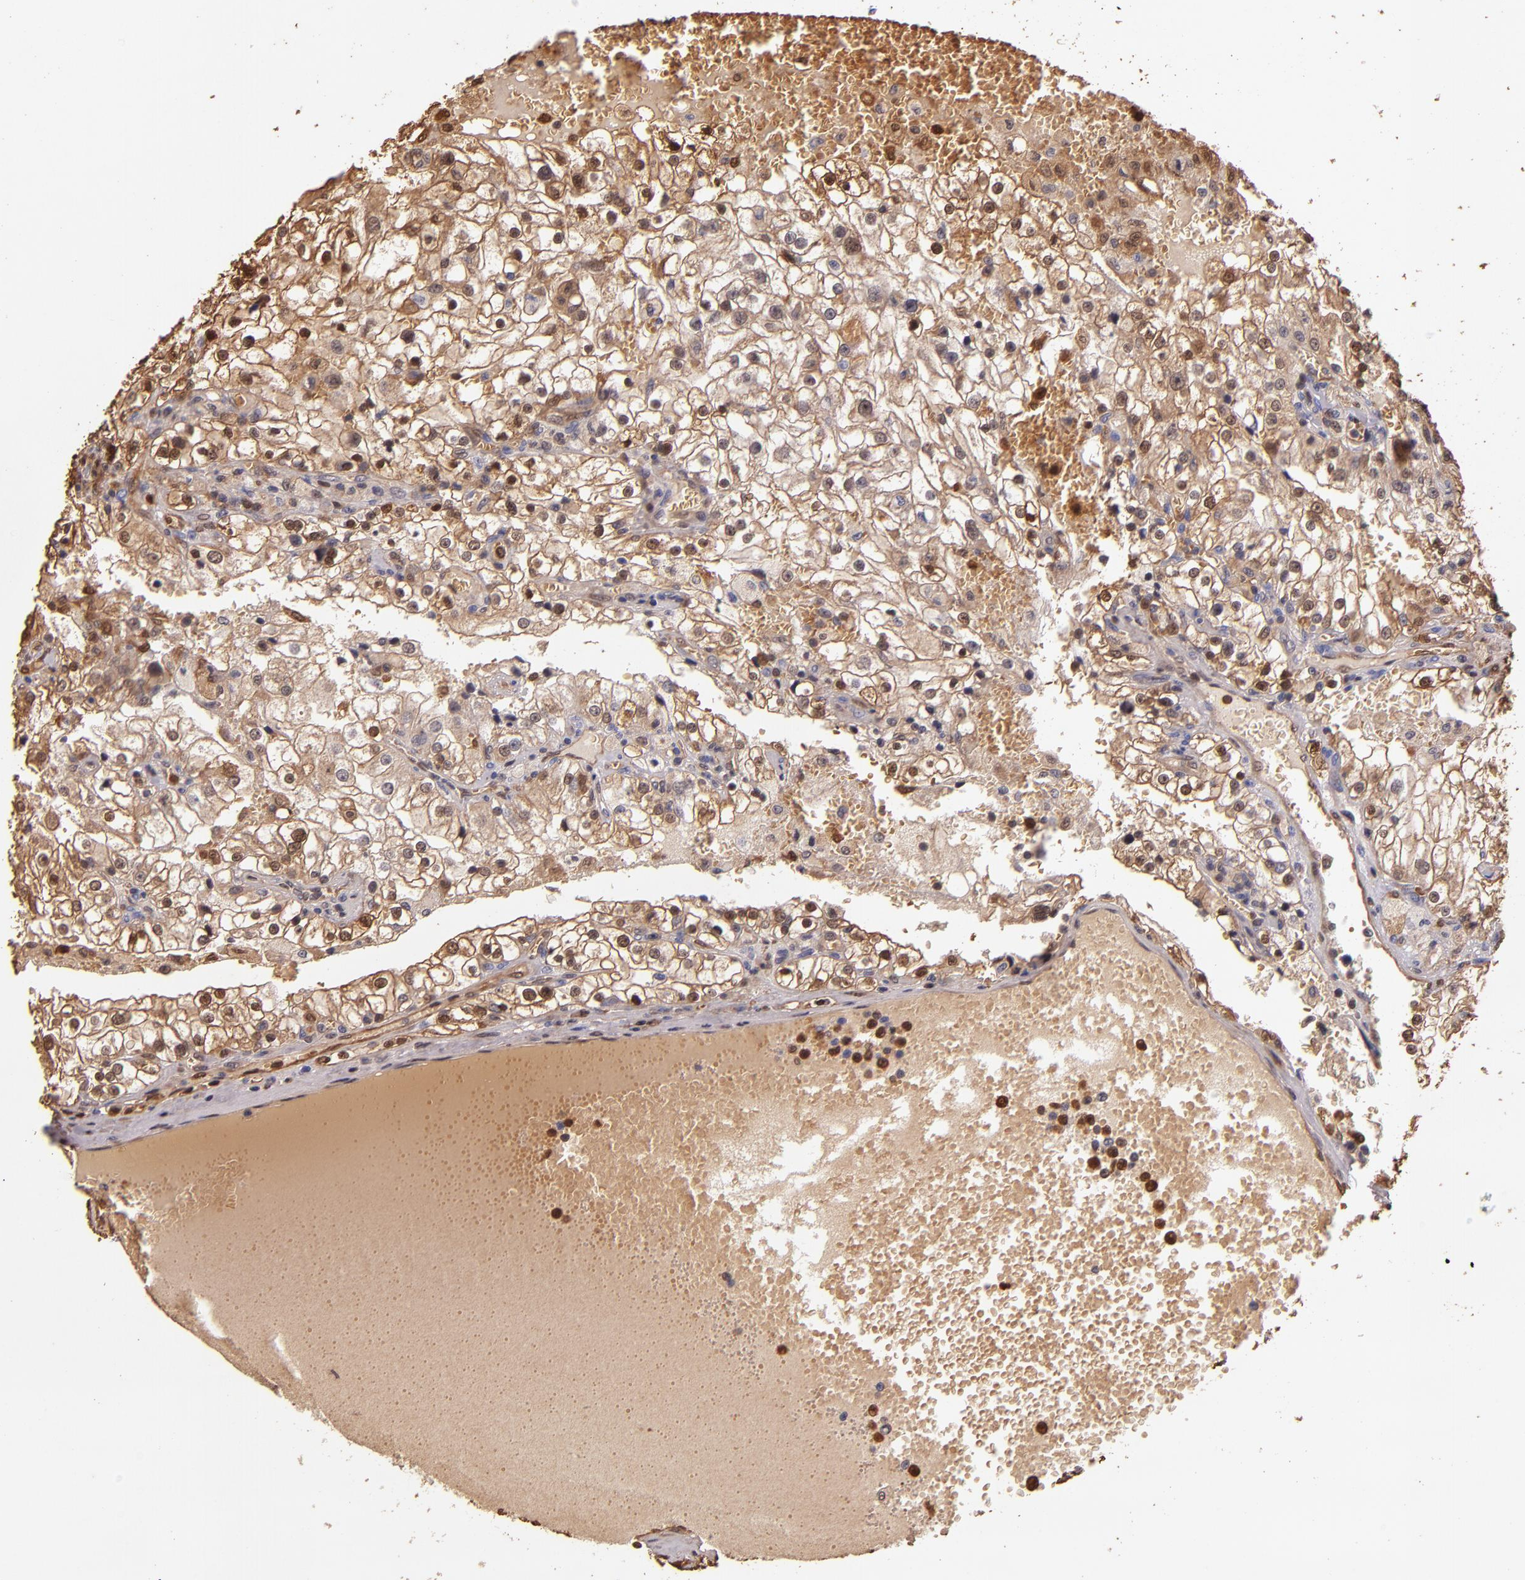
{"staining": {"intensity": "moderate", "quantity": ">75%", "location": "cytoplasmic/membranous,nuclear"}, "tissue": "renal cancer", "cell_type": "Tumor cells", "image_type": "cancer", "snomed": [{"axis": "morphology", "description": "Adenocarcinoma, NOS"}, {"axis": "topography", "description": "Kidney"}], "caption": "IHC staining of adenocarcinoma (renal), which displays medium levels of moderate cytoplasmic/membranous and nuclear expression in approximately >75% of tumor cells indicating moderate cytoplasmic/membranous and nuclear protein positivity. The staining was performed using DAB (3,3'-diaminobenzidine) (brown) for protein detection and nuclei were counterstained in hematoxylin (blue).", "gene": "S100A6", "patient": {"sex": "female", "age": 74}}